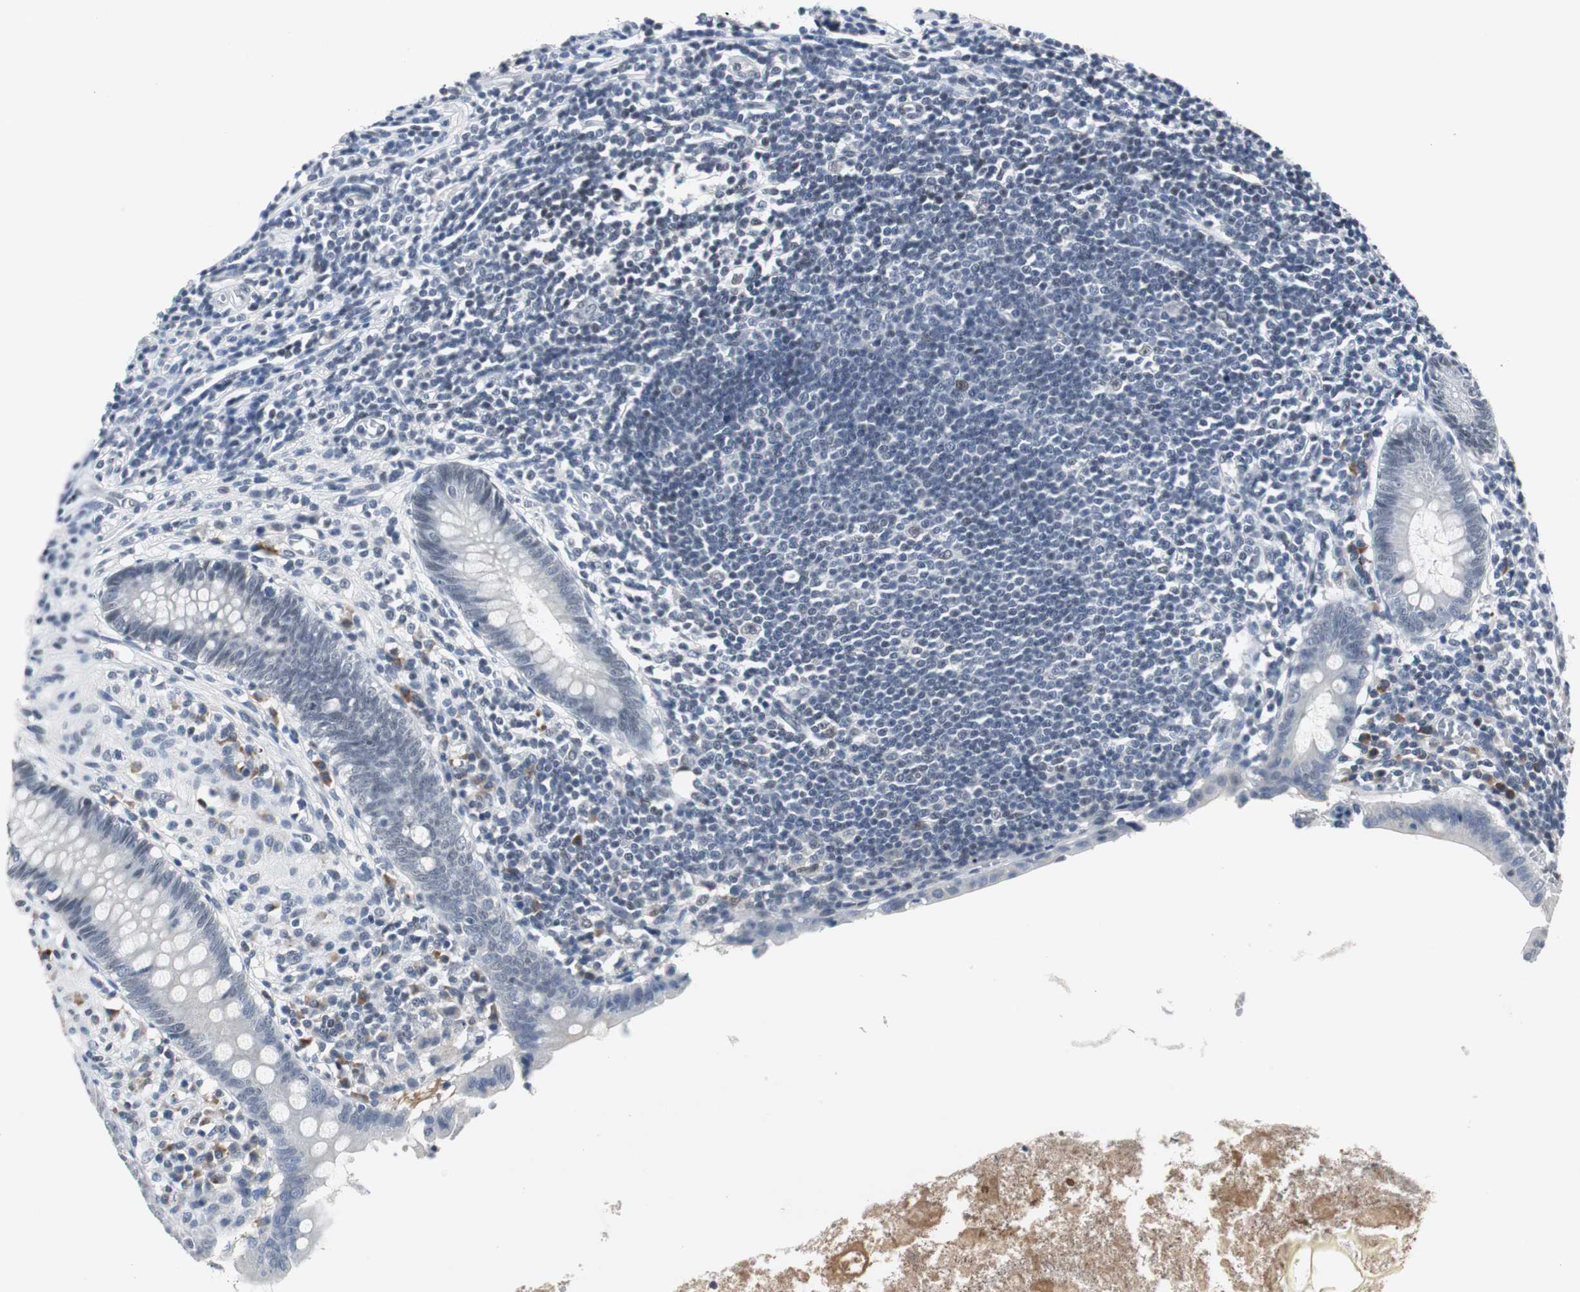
{"staining": {"intensity": "negative", "quantity": "none", "location": "none"}, "tissue": "appendix", "cell_type": "Glandular cells", "image_type": "normal", "snomed": [{"axis": "morphology", "description": "Normal tissue, NOS"}, {"axis": "topography", "description": "Appendix"}], "caption": "Appendix was stained to show a protein in brown. There is no significant staining in glandular cells. (DAB (3,3'-diaminobenzidine) IHC, high magnification).", "gene": "ELK1", "patient": {"sex": "female", "age": 50}}